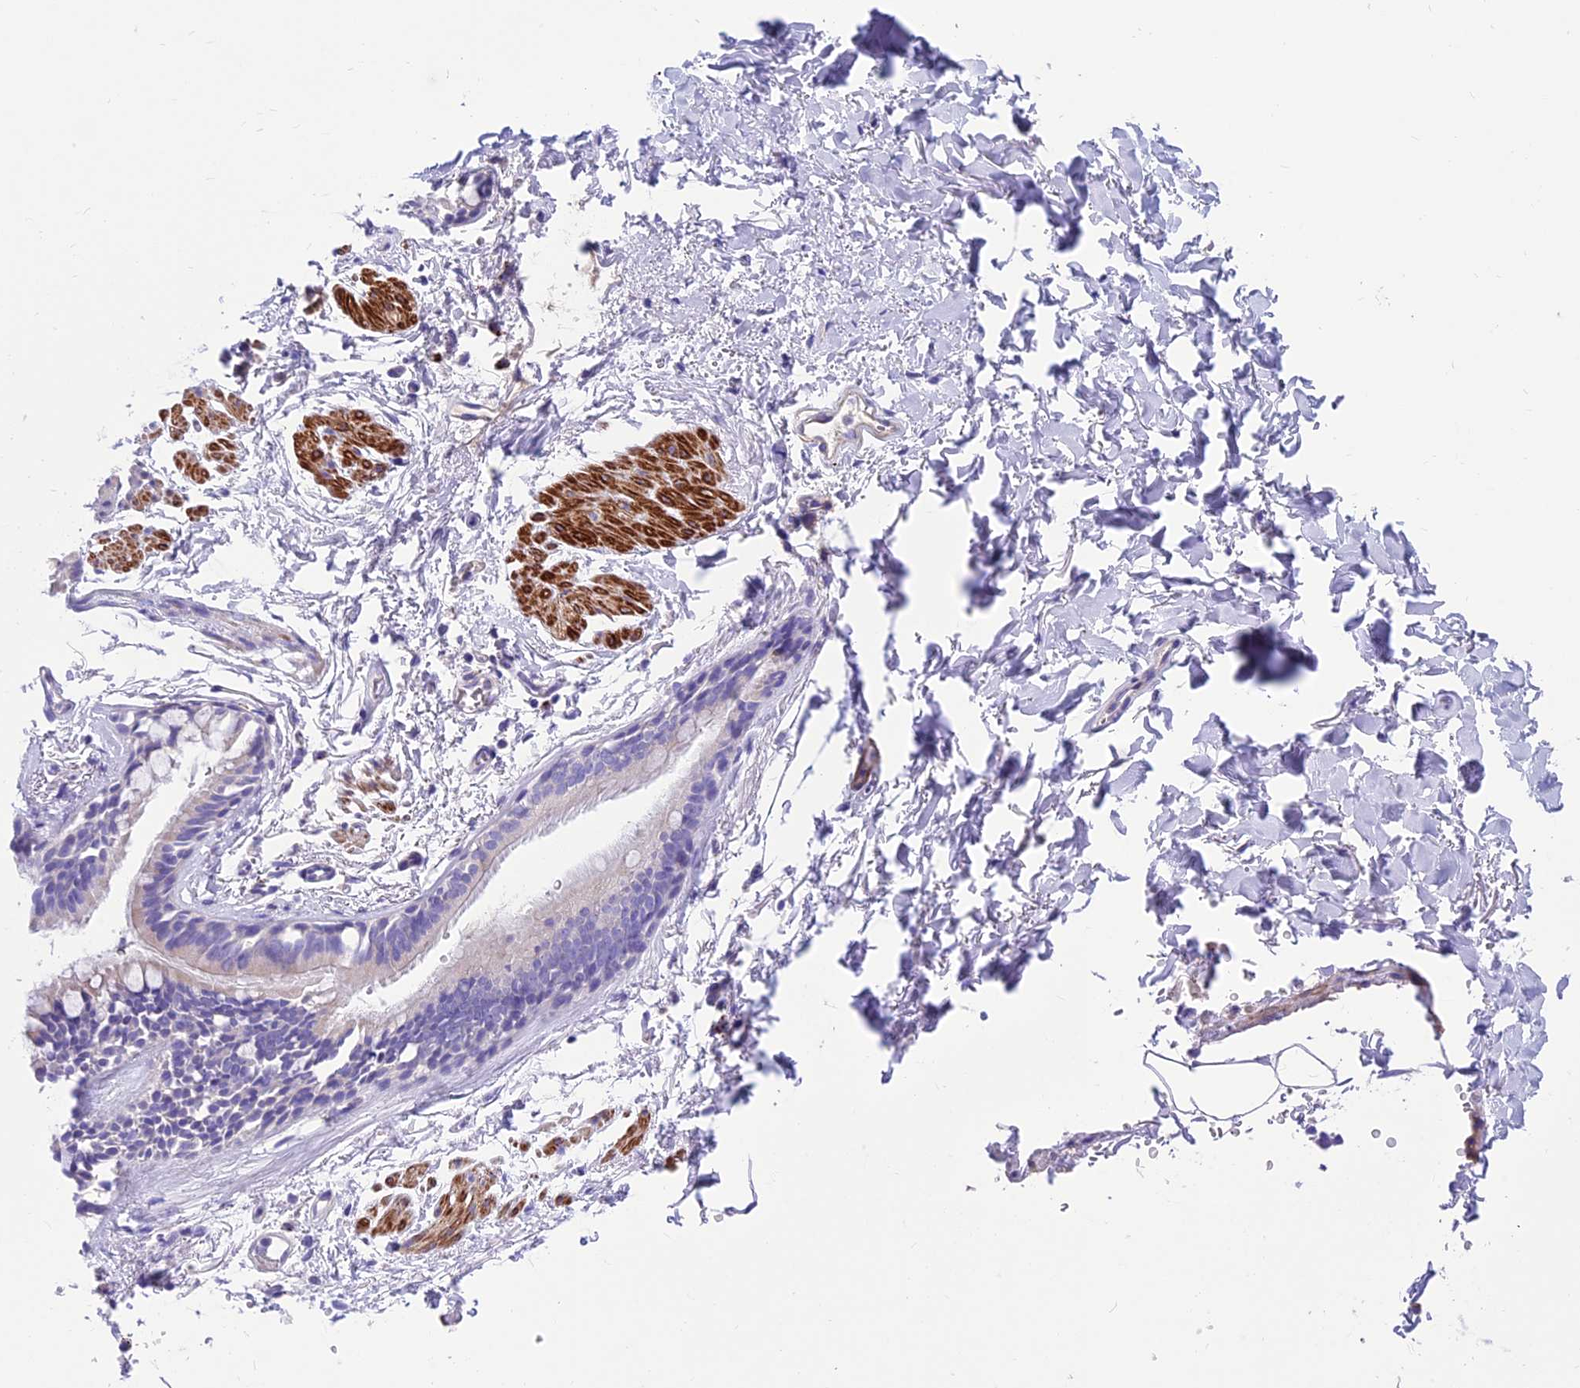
{"staining": {"intensity": "negative", "quantity": "none", "location": "none"}, "tissue": "adipose tissue", "cell_type": "Adipocytes", "image_type": "normal", "snomed": [{"axis": "morphology", "description": "Normal tissue, NOS"}, {"axis": "topography", "description": "Lymph node"}, {"axis": "topography", "description": "Bronchus"}], "caption": "Immunohistochemistry (IHC) micrograph of benign human adipose tissue stained for a protein (brown), which reveals no positivity in adipocytes. Nuclei are stained in blue.", "gene": "GNG11", "patient": {"sex": "male", "age": 63}}